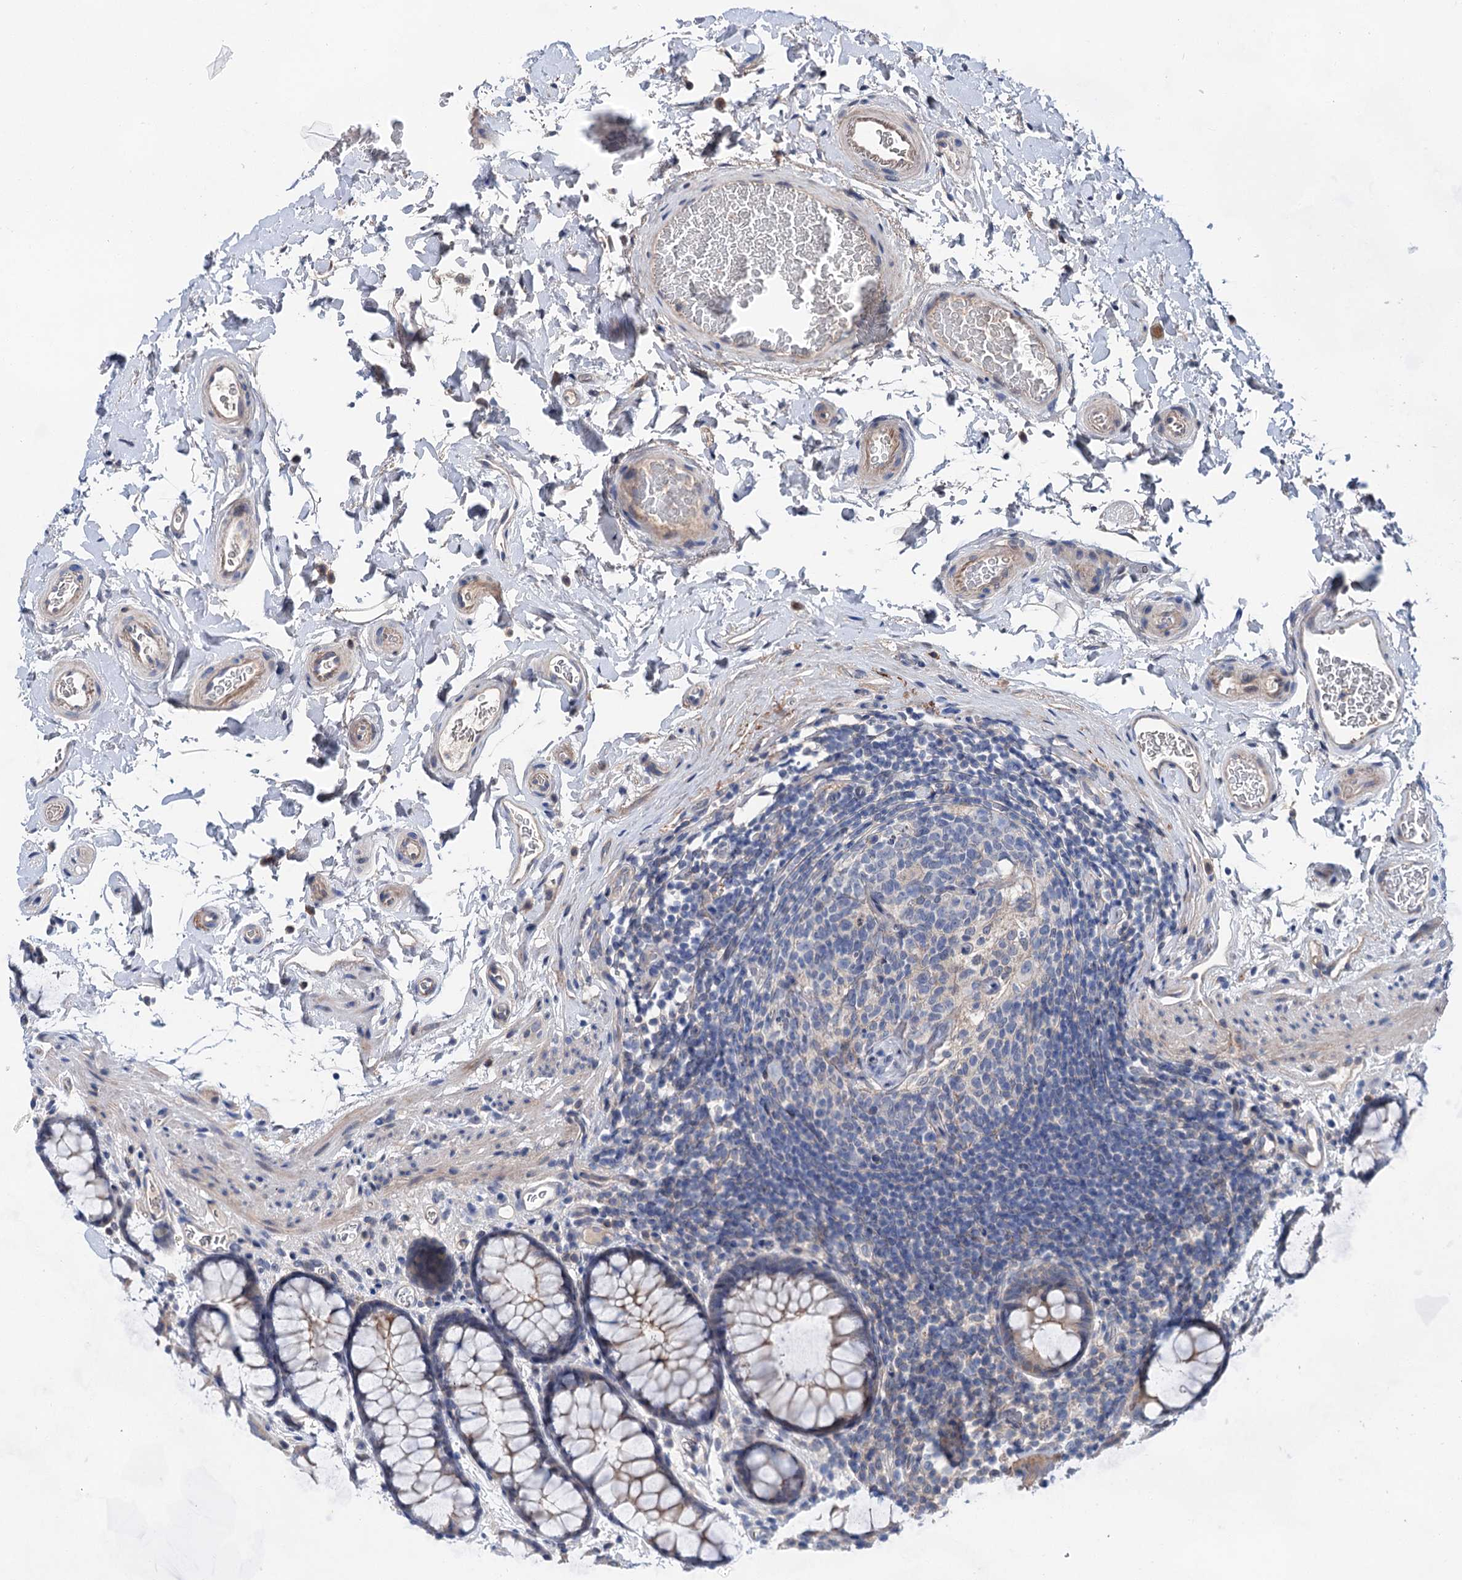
{"staining": {"intensity": "weak", "quantity": ">75%", "location": "cytoplasmic/membranous"}, "tissue": "colon", "cell_type": "Endothelial cells", "image_type": "normal", "snomed": [{"axis": "morphology", "description": "Normal tissue, NOS"}, {"axis": "topography", "description": "Colon"}], "caption": "Immunohistochemistry (IHC) histopathology image of unremarkable colon: colon stained using IHC reveals low levels of weak protein expression localized specifically in the cytoplasmic/membranous of endothelial cells, appearing as a cytoplasmic/membranous brown color.", "gene": "MORN3", "patient": {"sex": "female", "age": 82}}